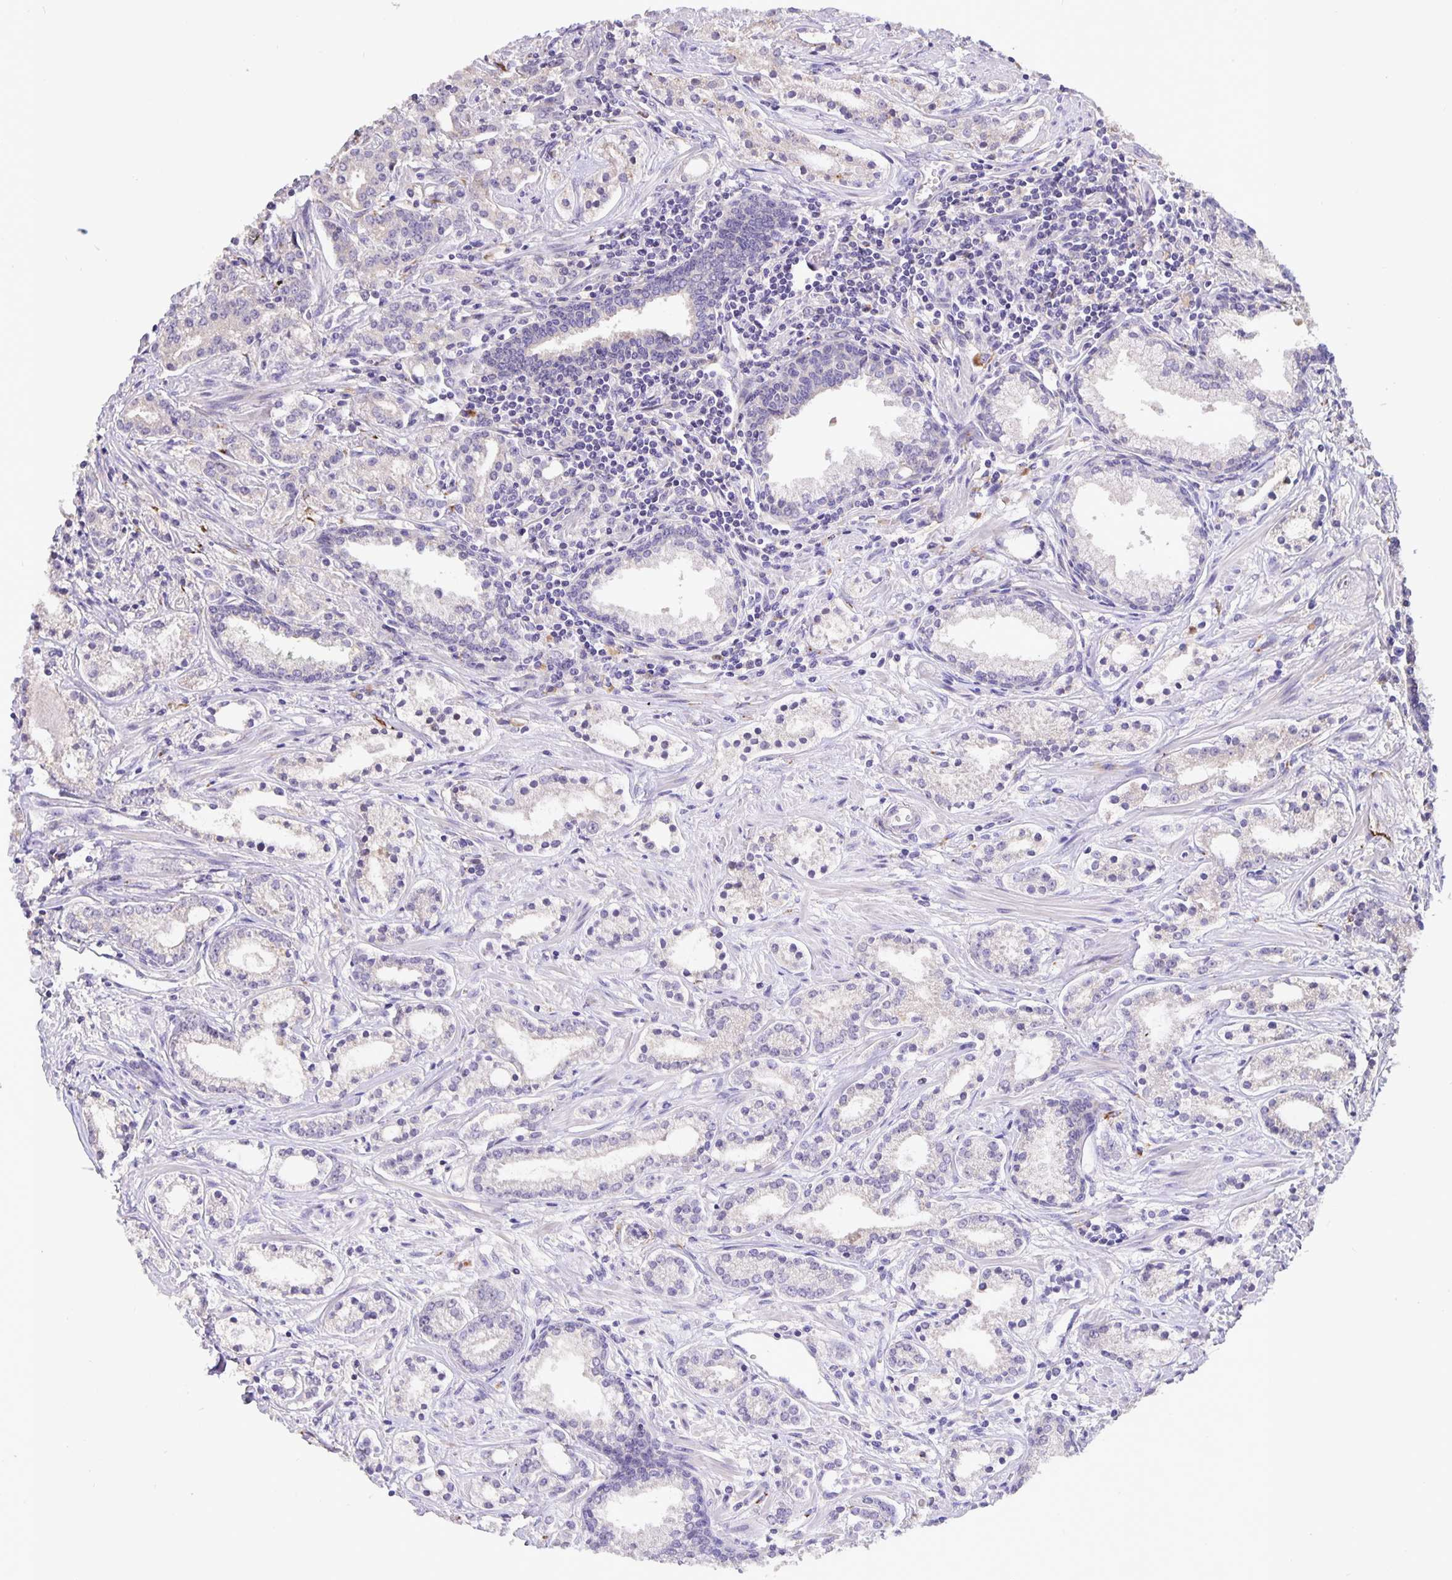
{"staining": {"intensity": "negative", "quantity": "none", "location": "none"}, "tissue": "prostate cancer", "cell_type": "Tumor cells", "image_type": "cancer", "snomed": [{"axis": "morphology", "description": "Adenocarcinoma, Medium grade"}, {"axis": "topography", "description": "Prostate"}], "caption": "The micrograph demonstrates no significant expression in tumor cells of prostate cancer. Nuclei are stained in blue.", "gene": "EML6", "patient": {"sex": "male", "age": 57}}